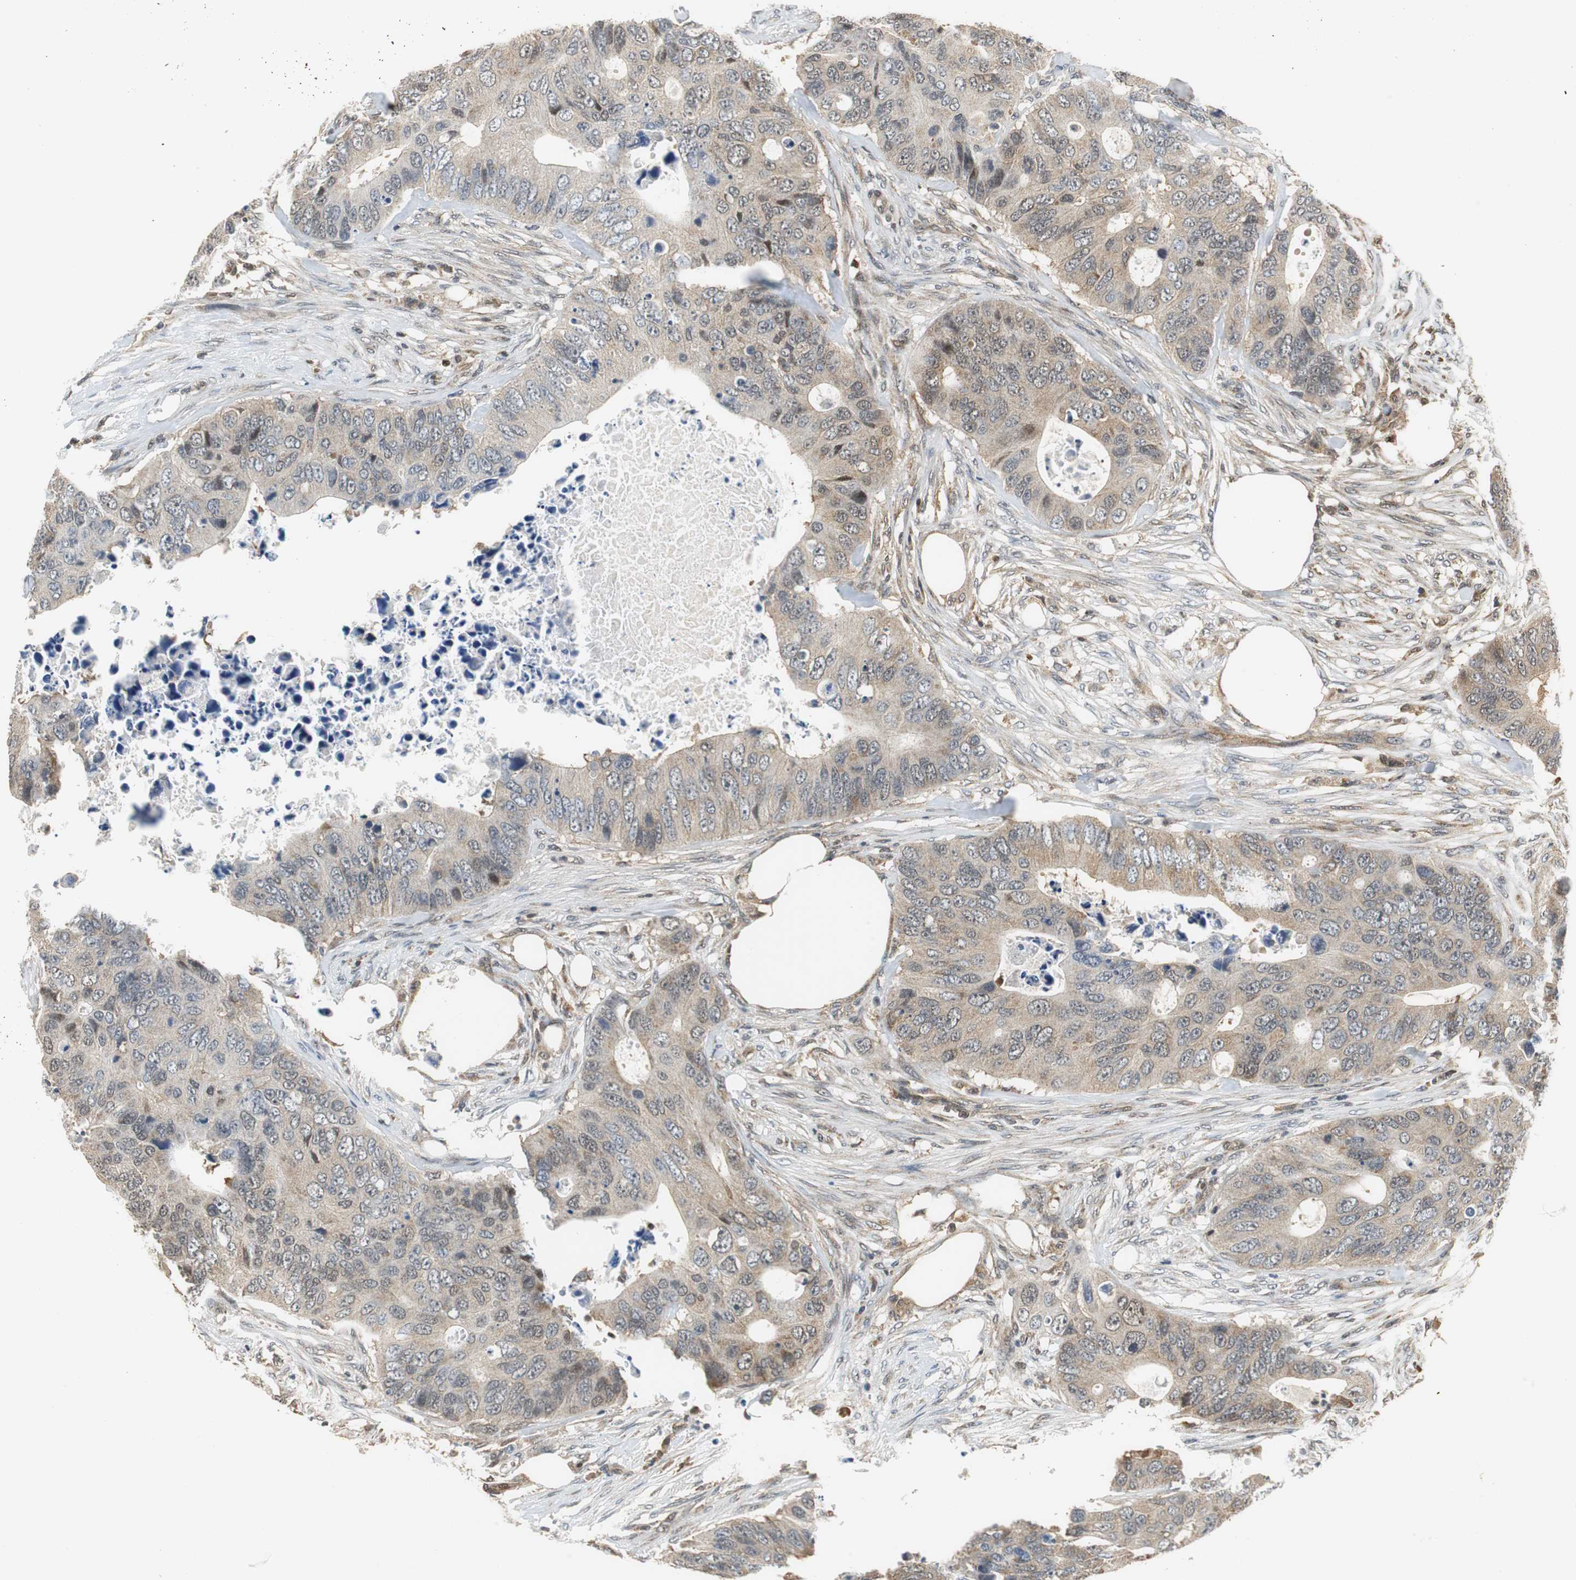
{"staining": {"intensity": "moderate", "quantity": ">75%", "location": "cytoplasmic/membranous"}, "tissue": "colorectal cancer", "cell_type": "Tumor cells", "image_type": "cancer", "snomed": [{"axis": "morphology", "description": "Adenocarcinoma, NOS"}, {"axis": "topography", "description": "Colon"}], "caption": "Colorectal cancer (adenocarcinoma) stained with DAB (3,3'-diaminobenzidine) immunohistochemistry exhibits medium levels of moderate cytoplasmic/membranous staining in about >75% of tumor cells.", "gene": "GSDMD", "patient": {"sex": "male", "age": 71}}